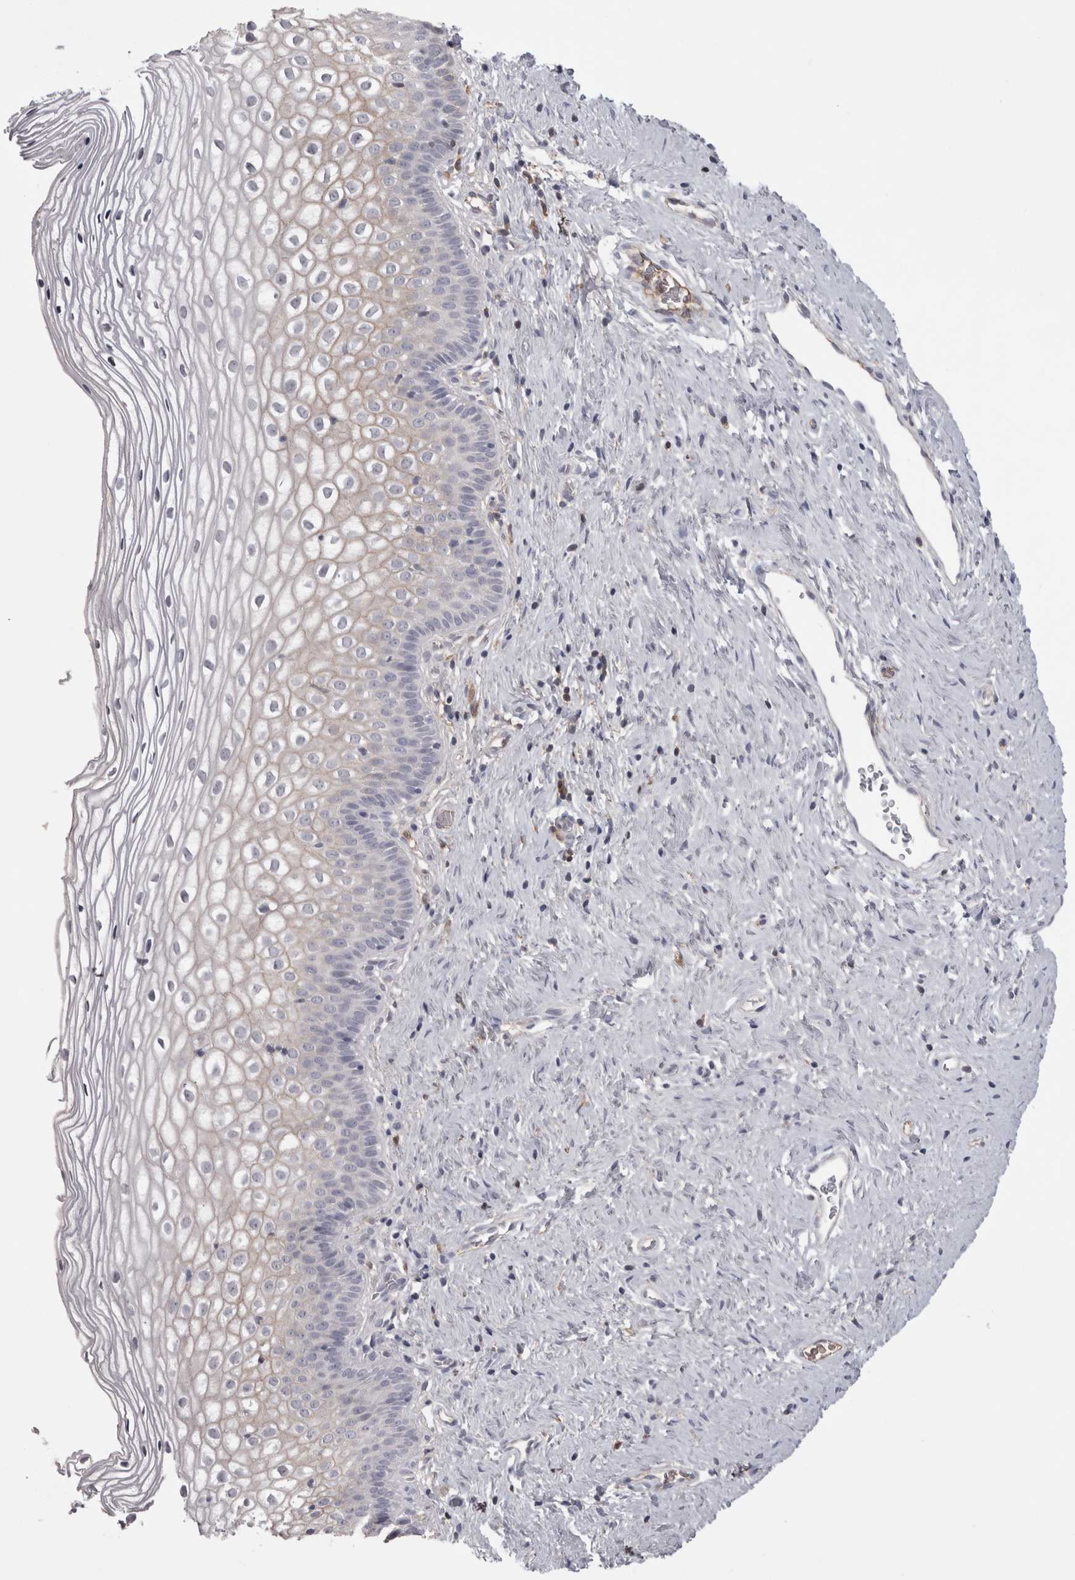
{"staining": {"intensity": "moderate", "quantity": "25%-75%", "location": "cytoplasmic/membranous"}, "tissue": "cervix", "cell_type": "Squamous epithelial cells", "image_type": "normal", "snomed": [{"axis": "morphology", "description": "Normal tissue, NOS"}, {"axis": "topography", "description": "Cervix"}], "caption": "Moderate cytoplasmic/membranous staining for a protein is identified in approximately 25%-75% of squamous epithelial cells of normal cervix using immunohistochemistry (IHC).", "gene": "SAA4", "patient": {"sex": "female", "age": 27}}